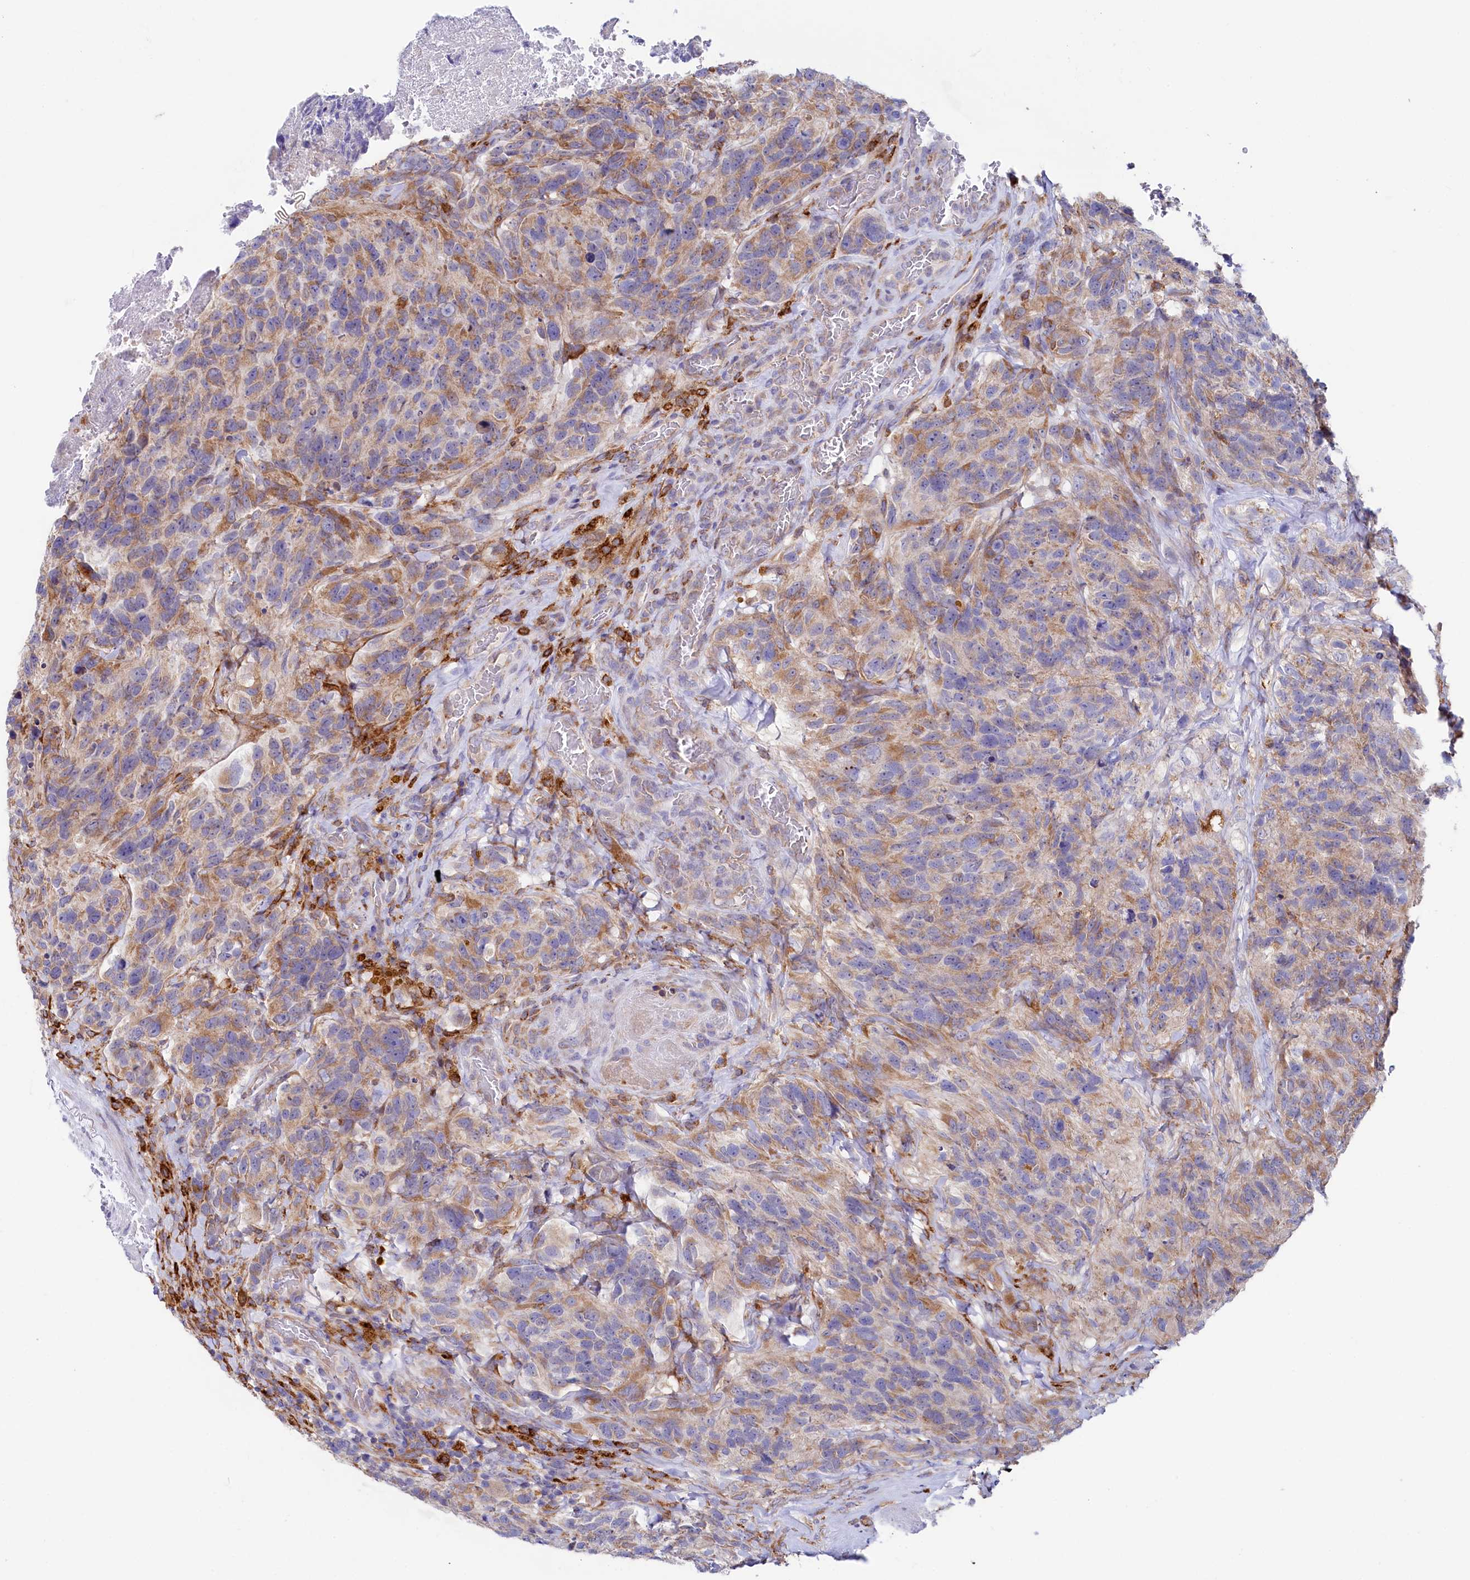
{"staining": {"intensity": "weak", "quantity": "<25%", "location": "cytoplasmic/membranous"}, "tissue": "glioma", "cell_type": "Tumor cells", "image_type": "cancer", "snomed": [{"axis": "morphology", "description": "Glioma, malignant, High grade"}, {"axis": "topography", "description": "Brain"}], "caption": "DAB (3,3'-diaminobenzidine) immunohistochemical staining of human glioma displays no significant staining in tumor cells.", "gene": "CHID1", "patient": {"sex": "male", "age": 69}}